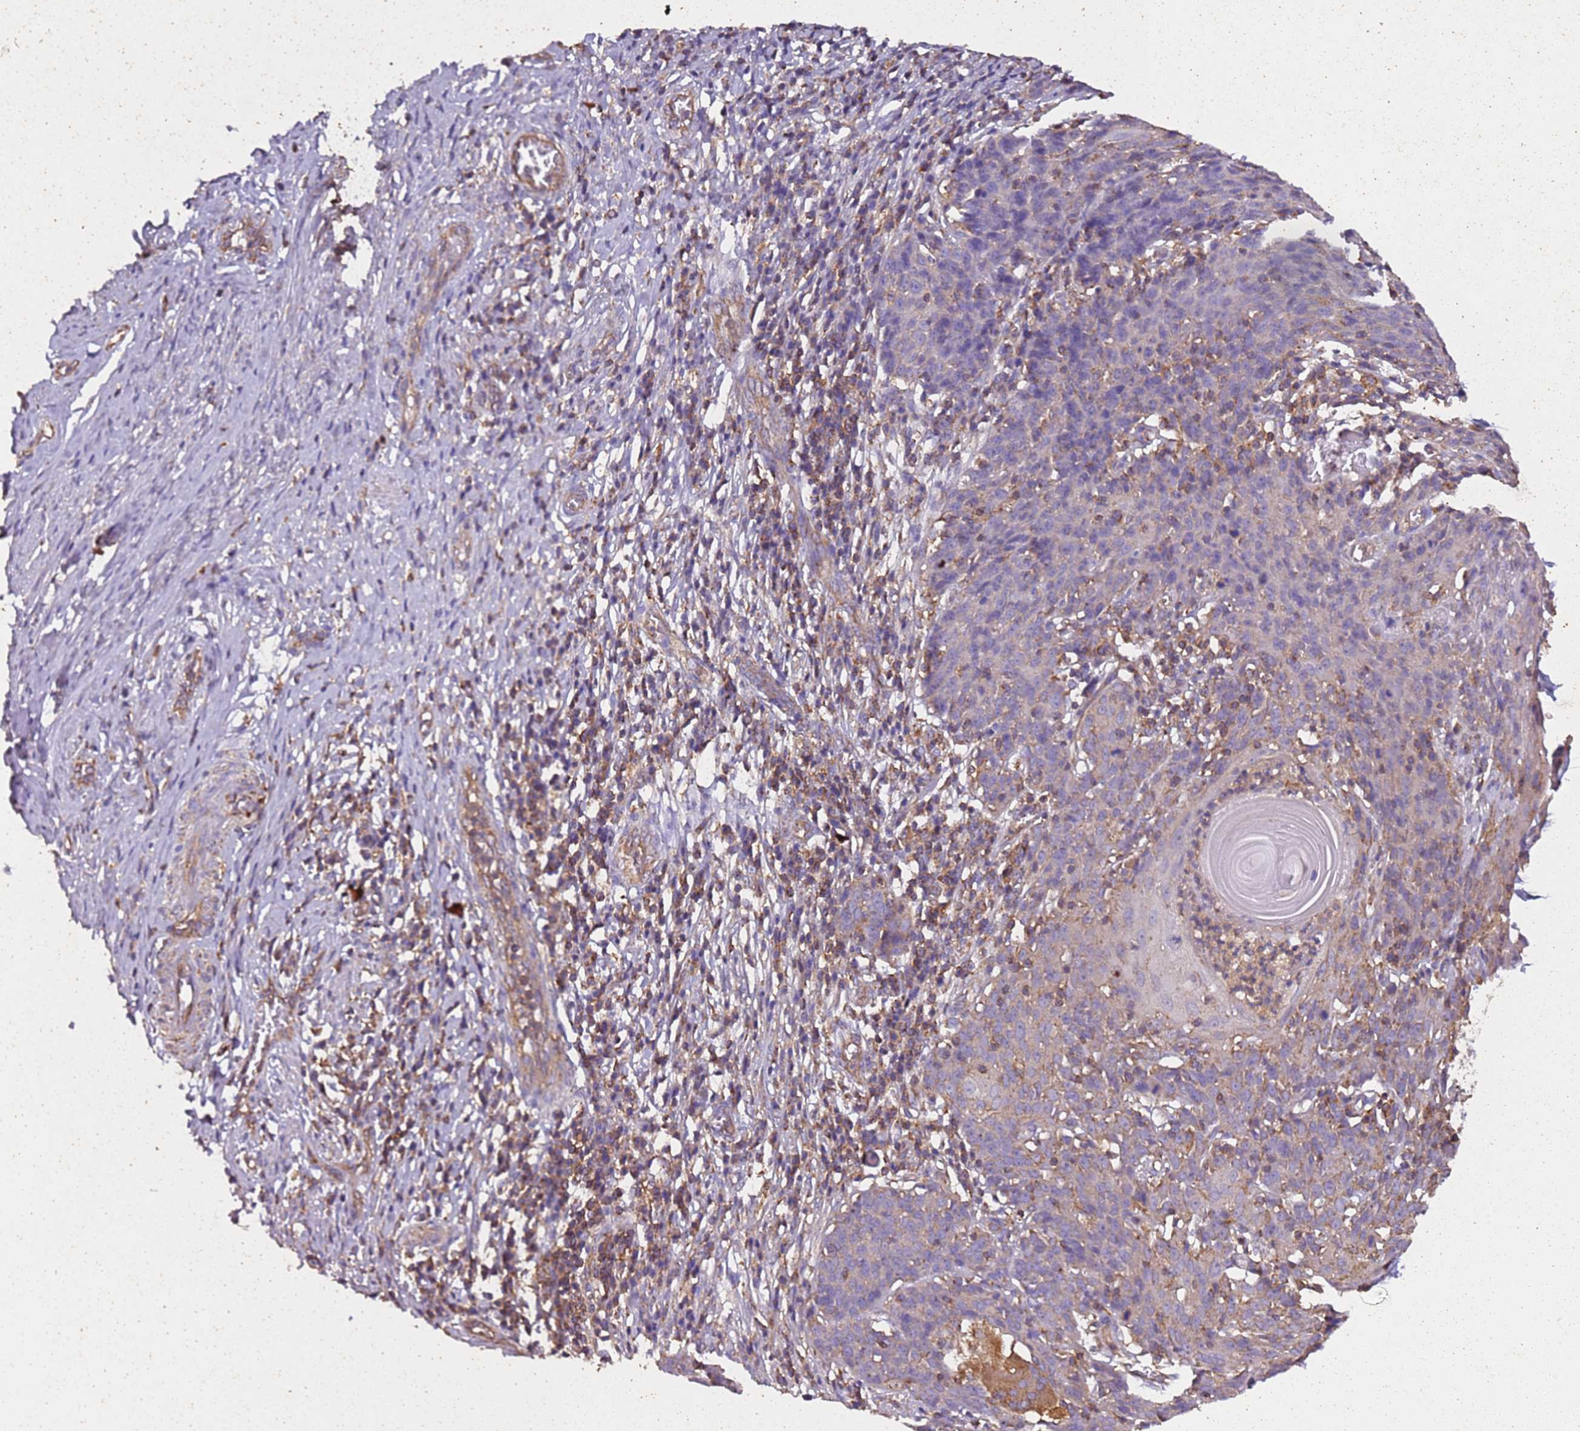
{"staining": {"intensity": "negative", "quantity": "none", "location": "none"}, "tissue": "cervical cancer", "cell_type": "Tumor cells", "image_type": "cancer", "snomed": [{"axis": "morphology", "description": "Squamous cell carcinoma, NOS"}, {"axis": "topography", "description": "Cervix"}], "caption": "The immunohistochemistry photomicrograph has no significant expression in tumor cells of cervical cancer (squamous cell carcinoma) tissue.", "gene": "RMND5A", "patient": {"sex": "female", "age": 50}}